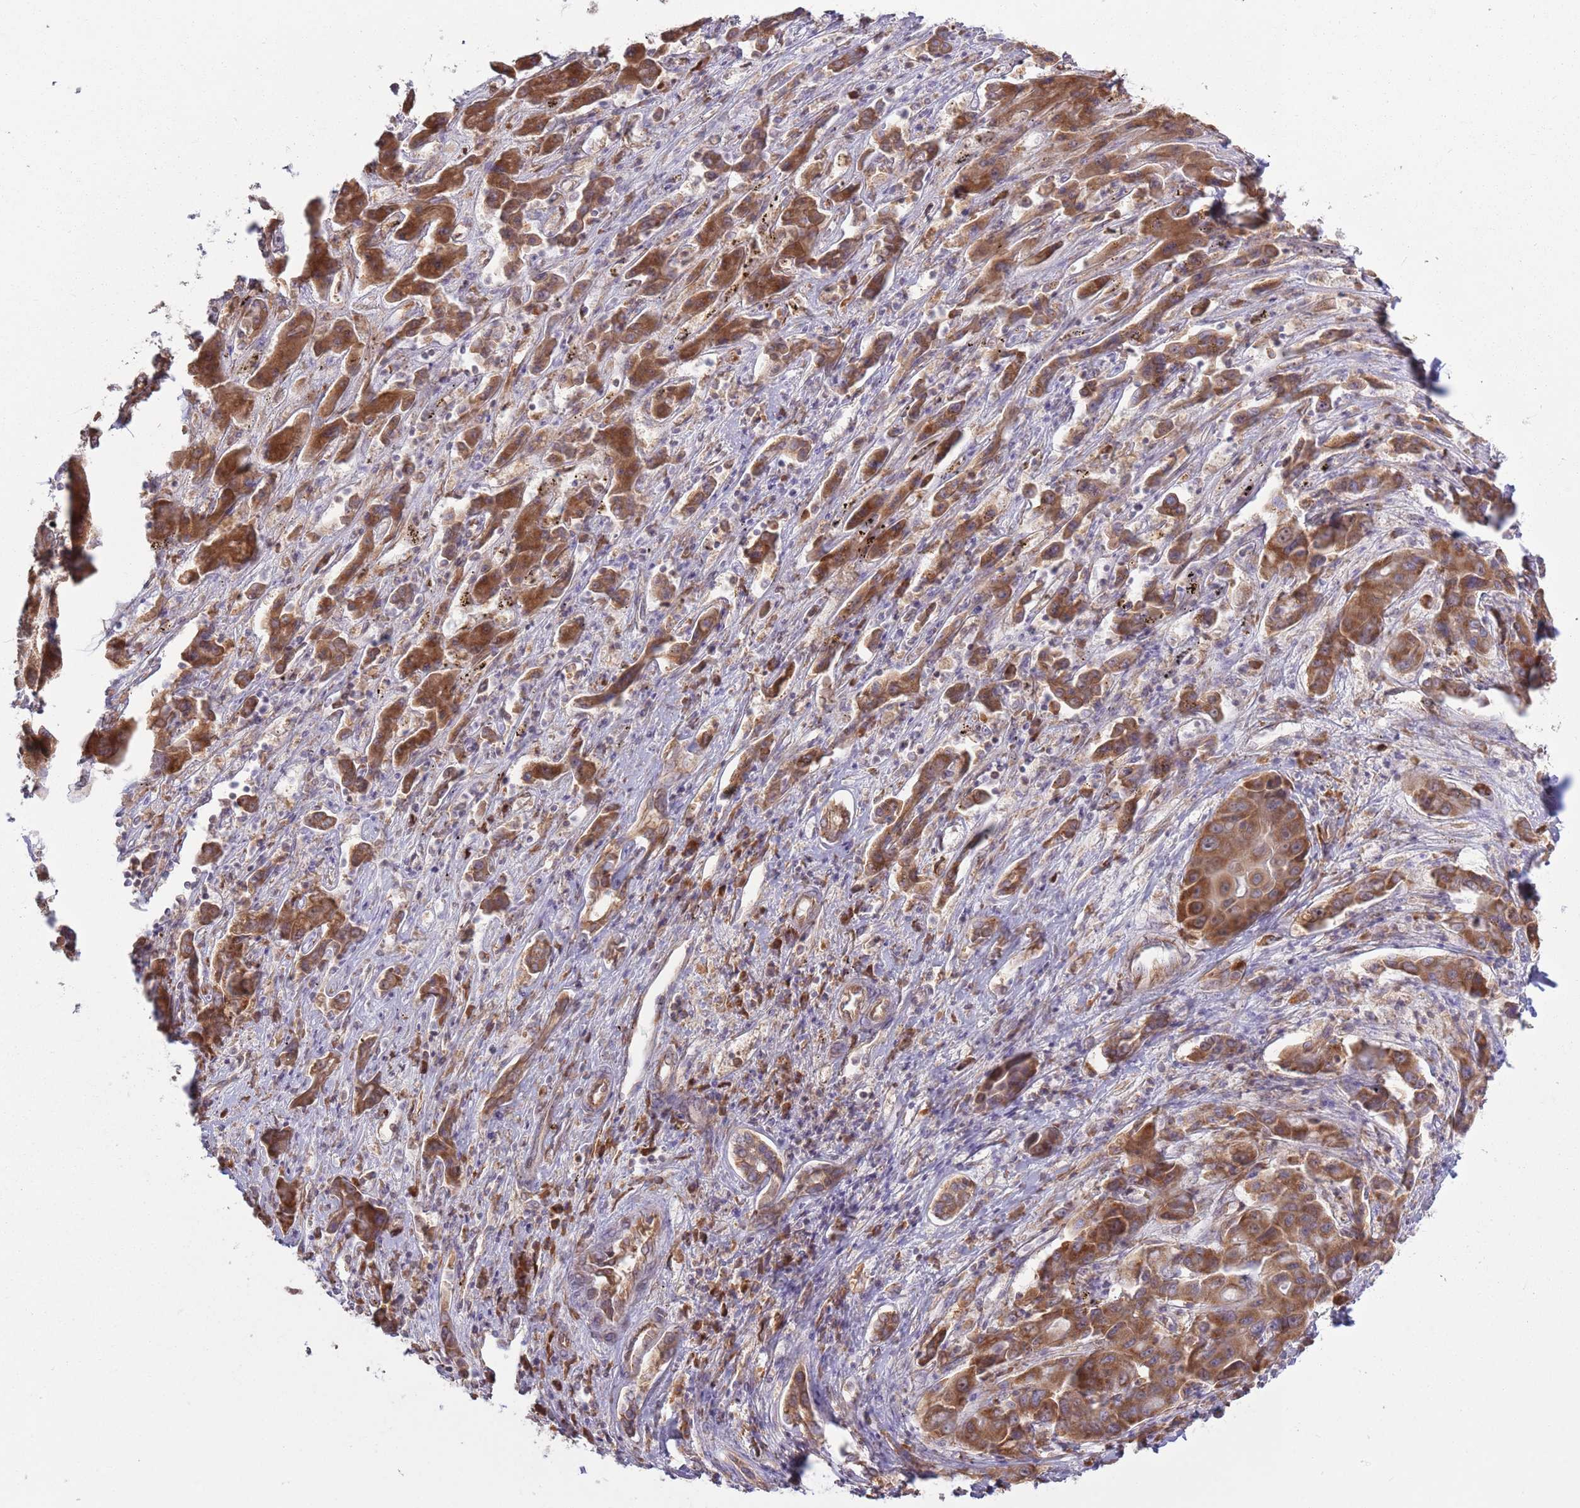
{"staining": {"intensity": "moderate", "quantity": ">75%", "location": "cytoplasmic/membranous"}, "tissue": "liver cancer", "cell_type": "Tumor cells", "image_type": "cancer", "snomed": [{"axis": "morphology", "description": "Cholangiocarcinoma"}, {"axis": "topography", "description": "Liver"}], "caption": "The histopathology image reveals staining of cholangiocarcinoma (liver), revealing moderate cytoplasmic/membranous protein staining (brown color) within tumor cells.", "gene": "RPL17-C18orf32", "patient": {"sex": "male", "age": 67}}